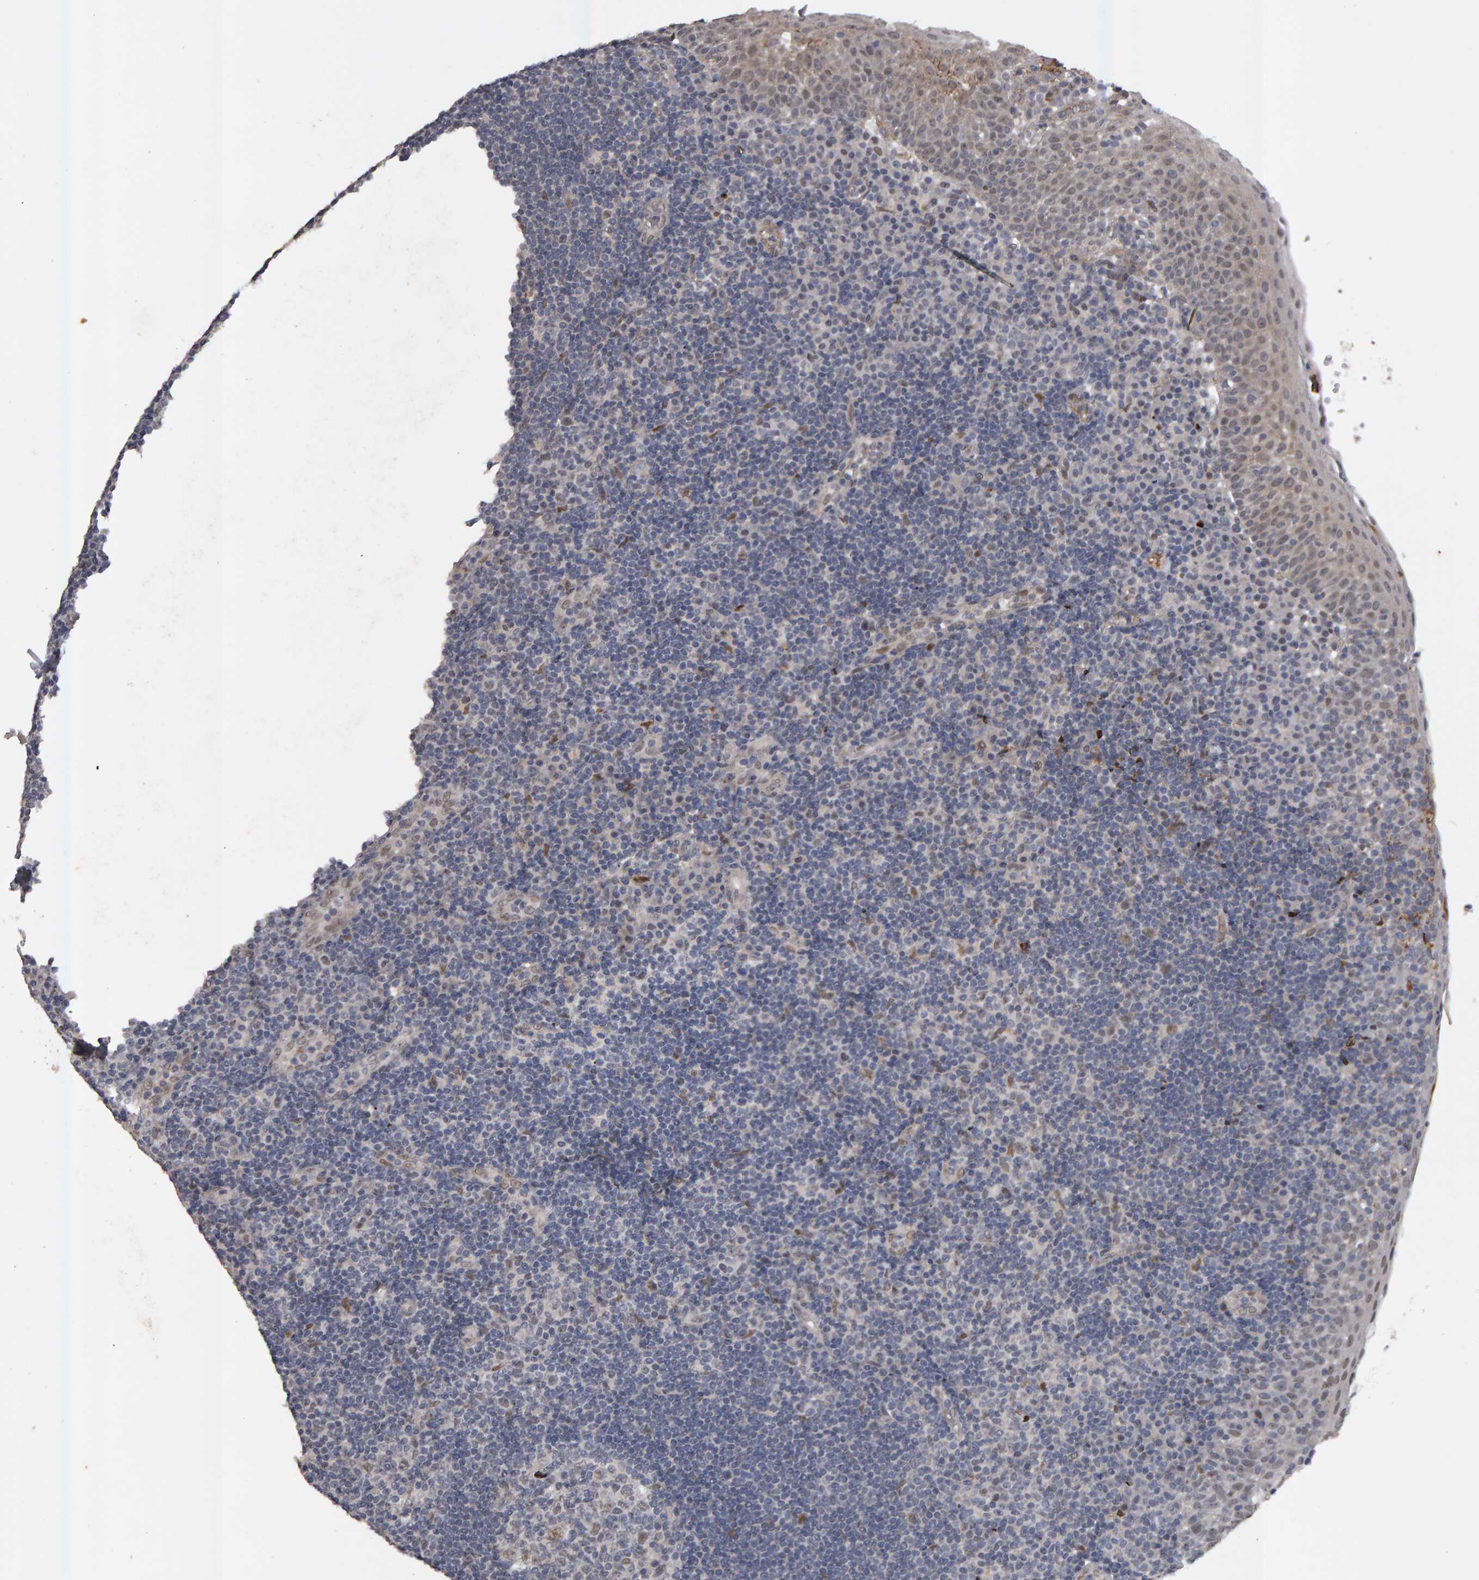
{"staining": {"intensity": "weak", "quantity": "<25%", "location": "nuclear"}, "tissue": "tonsil", "cell_type": "Germinal center cells", "image_type": "normal", "snomed": [{"axis": "morphology", "description": "Normal tissue, NOS"}, {"axis": "topography", "description": "Tonsil"}], "caption": "The image displays no staining of germinal center cells in benign tonsil.", "gene": "IPO8", "patient": {"sex": "female", "age": 40}}